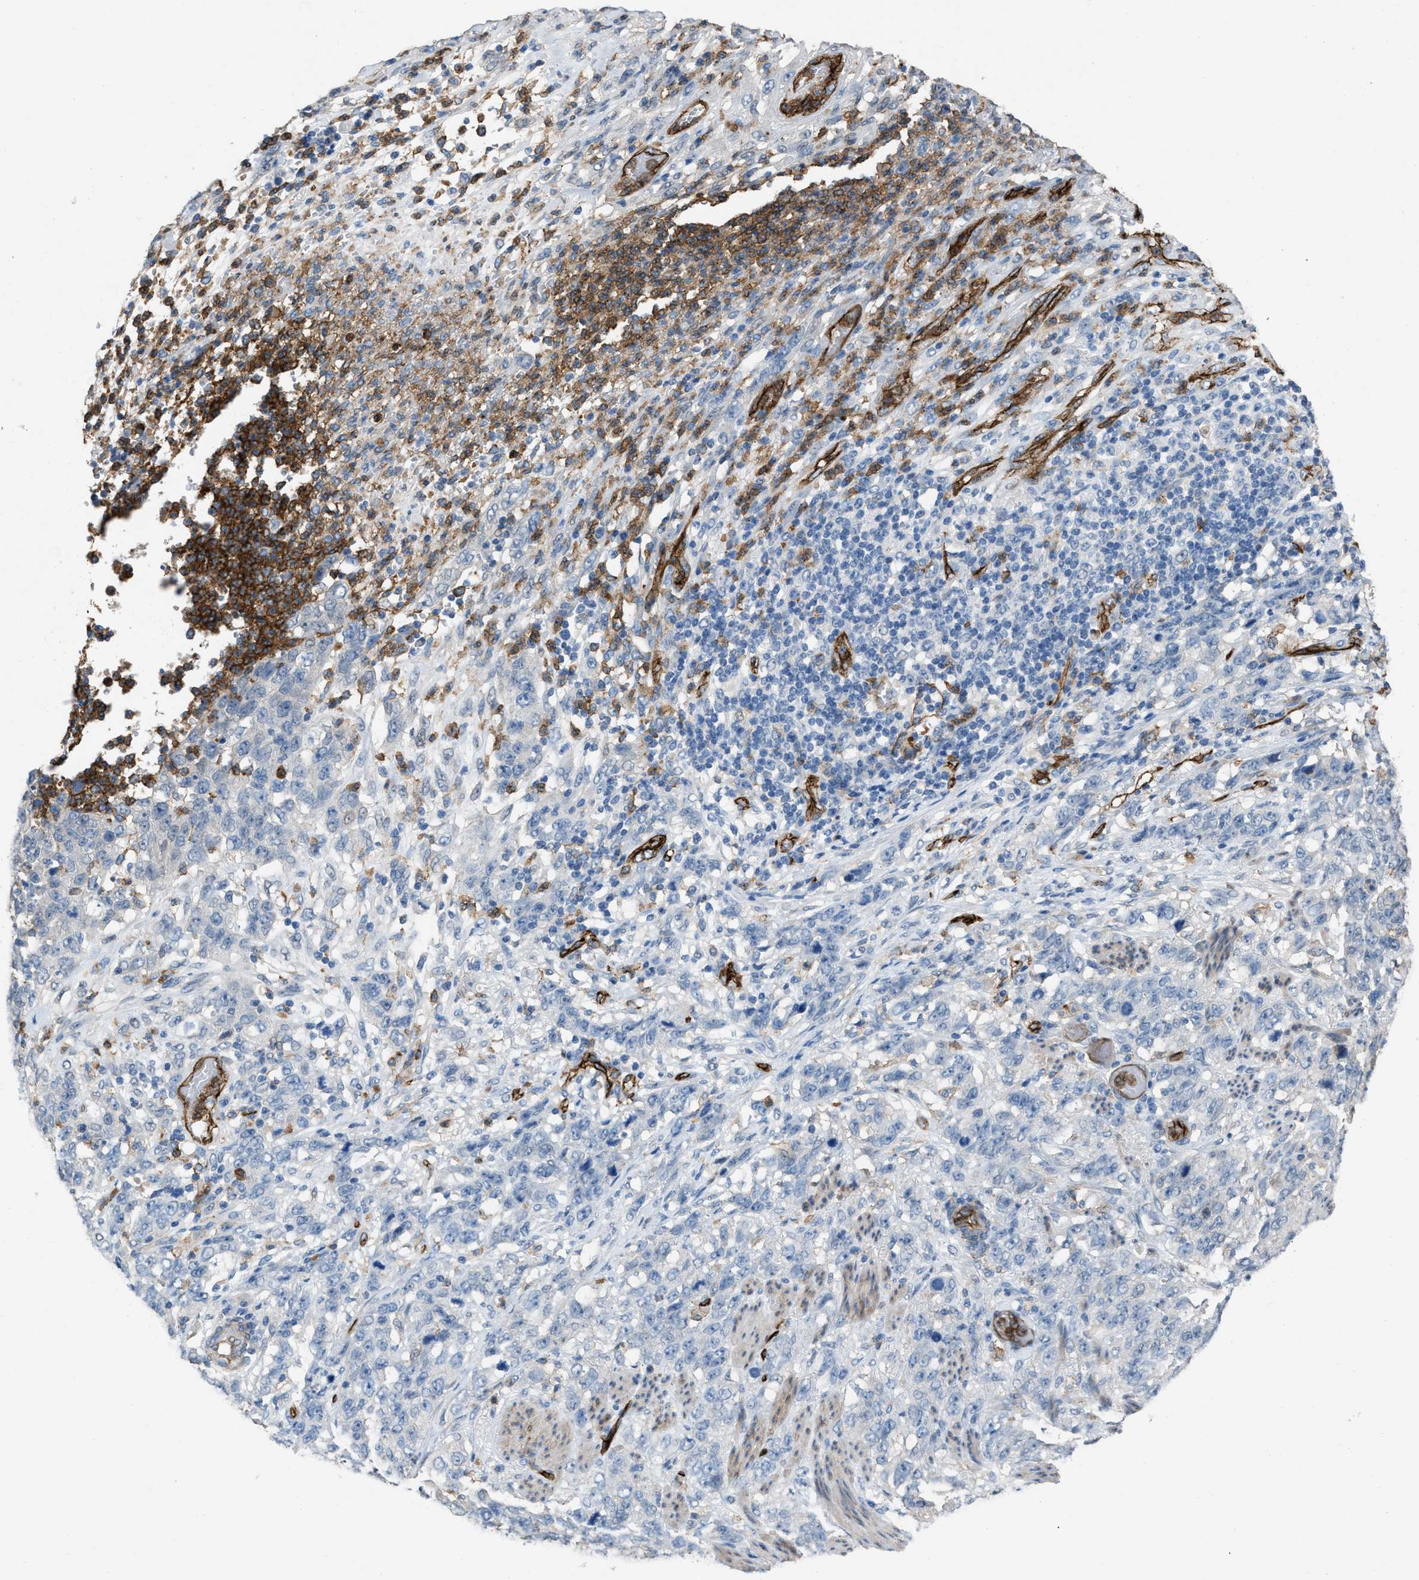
{"staining": {"intensity": "negative", "quantity": "none", "location": "none"}, "tissue": "stomach cancer", "cell_type": "Tumor cells", "image_type": "cancer", "snomed": [{"axis": "morphology", "description": "Adenocarcinoma, NOS"}, {"axis": "topography", "description": "Stomach"}], "caption": "High magnification brightfield microscopy of stomach adenocarcinoma stained with DAB (brown) and counterstained with hematoxylin (blue): tumor cells show no significant staining.", "gene": "DYSF", "patient": {"sex": "male", "age": 48}}